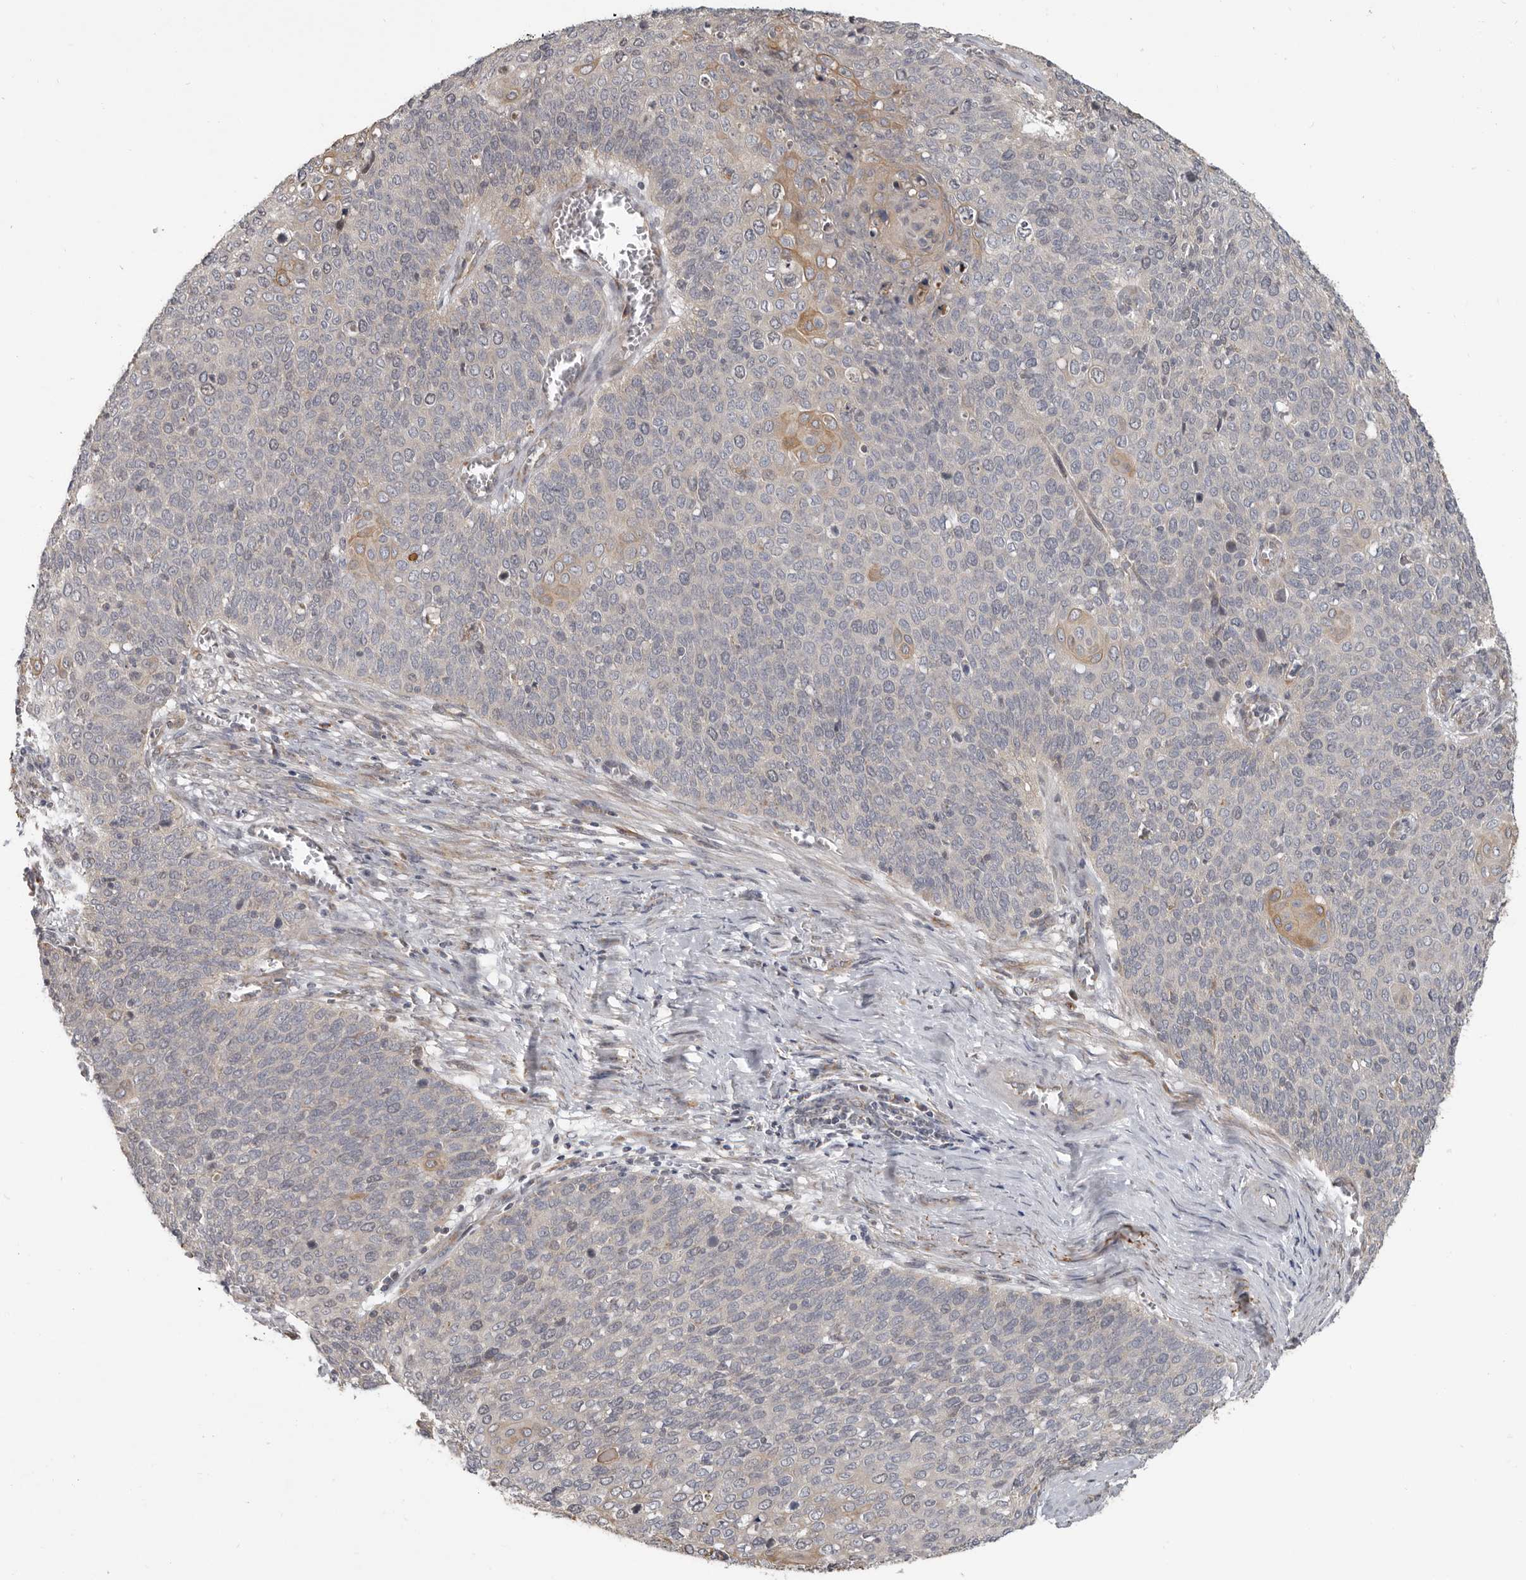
{"staining": {"intensity": "moderate", "quantity": "<25%", "location": "cytoplasmic/membranous"}, "tissue": "cervical cancer", "cell_type": "Tumor cells", "image_type": "cancer", "snomed": [{"axis": "morphology", "description": "Squamous cell carcinoma, NOS"}, {"axis": "topography", "description": "Cervix"}], "caption": "High-magnification brightfield microscopy of squamous cell carcinoma (cervical) stained with DAB (brown) and counterstained with hematoxylin (blue). tumor cells exhibit moderate cytoplasmic/membranous expression is present in approximately<25% of cells.", "gene": "UNK", "patient": {"sex": "female", "age": 39}}